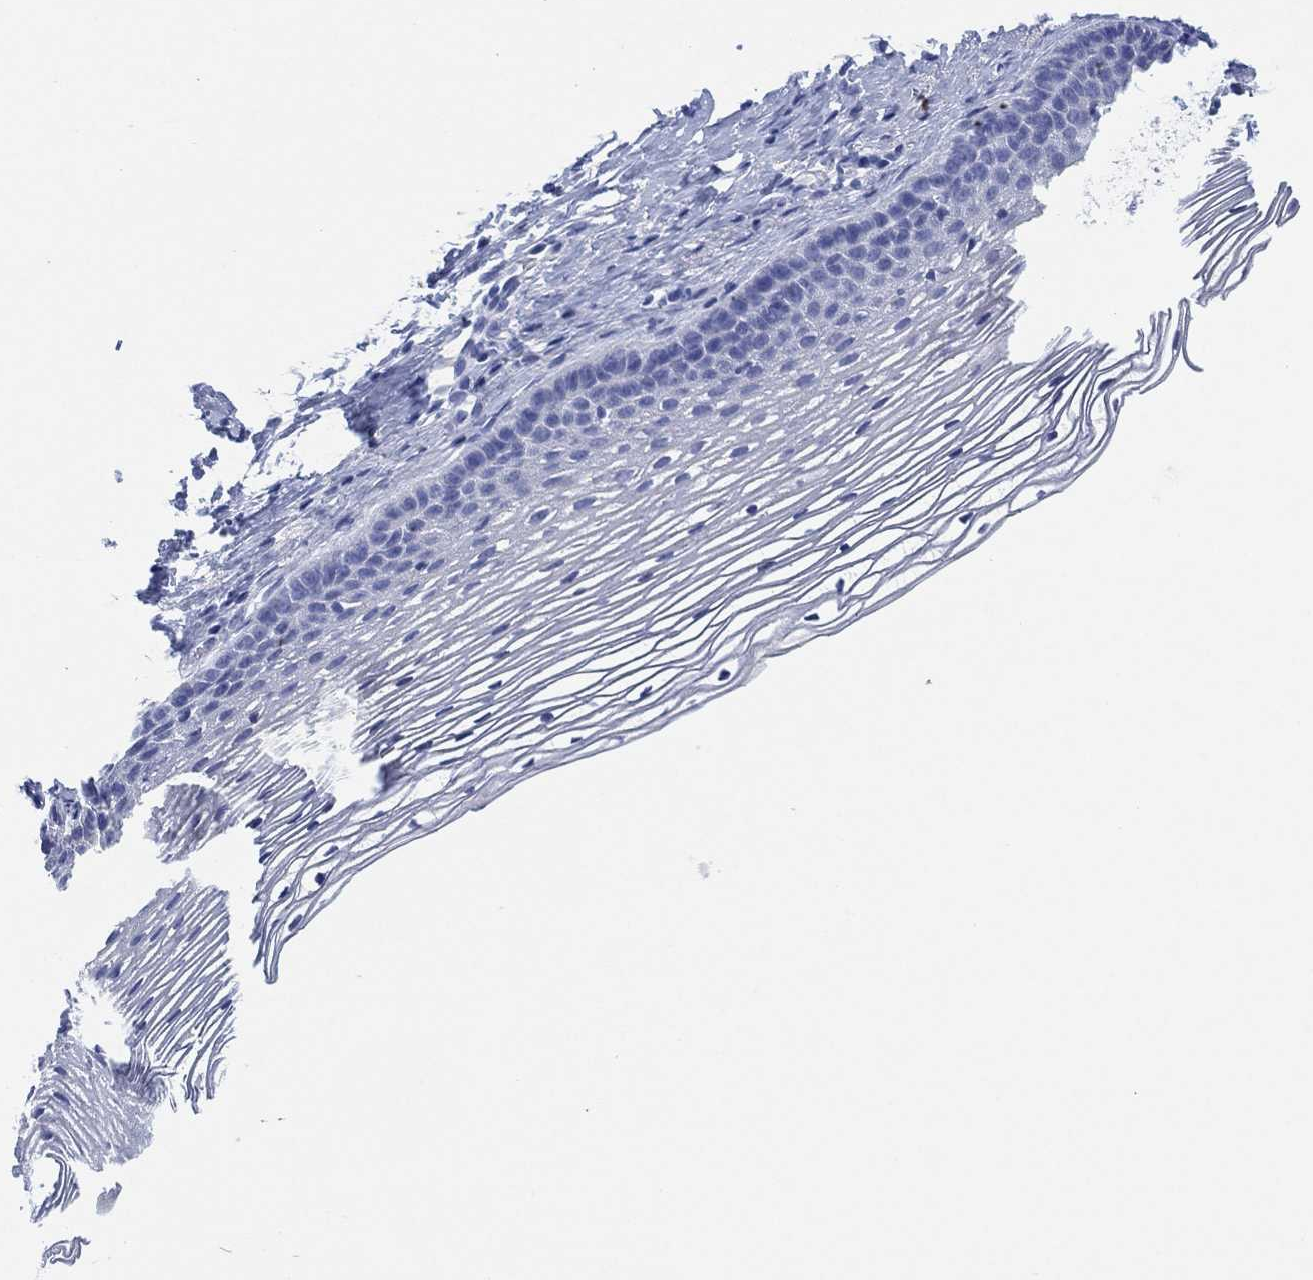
{"staining": {"intensity": "negative", "quantity": "none", "location": "none"}, "tissue": "cervix", "cell_type": "Squamous epithelial cells", "image_type": "normal", "snomed": [{"axis": "morphology", "description": "Normal tissue, NOS"}, {"axis": "topography", "description": "Cervix"}], "caption": "This micrograph is of unremarkable cervix stained with immunohistochemistry to label a protein in brown with the nuclei are counter-stained blue. There is no staining in squamous epithelial cells.", "gene": "SLC9C2", "patient": {"sex": "female", "age": 39}}